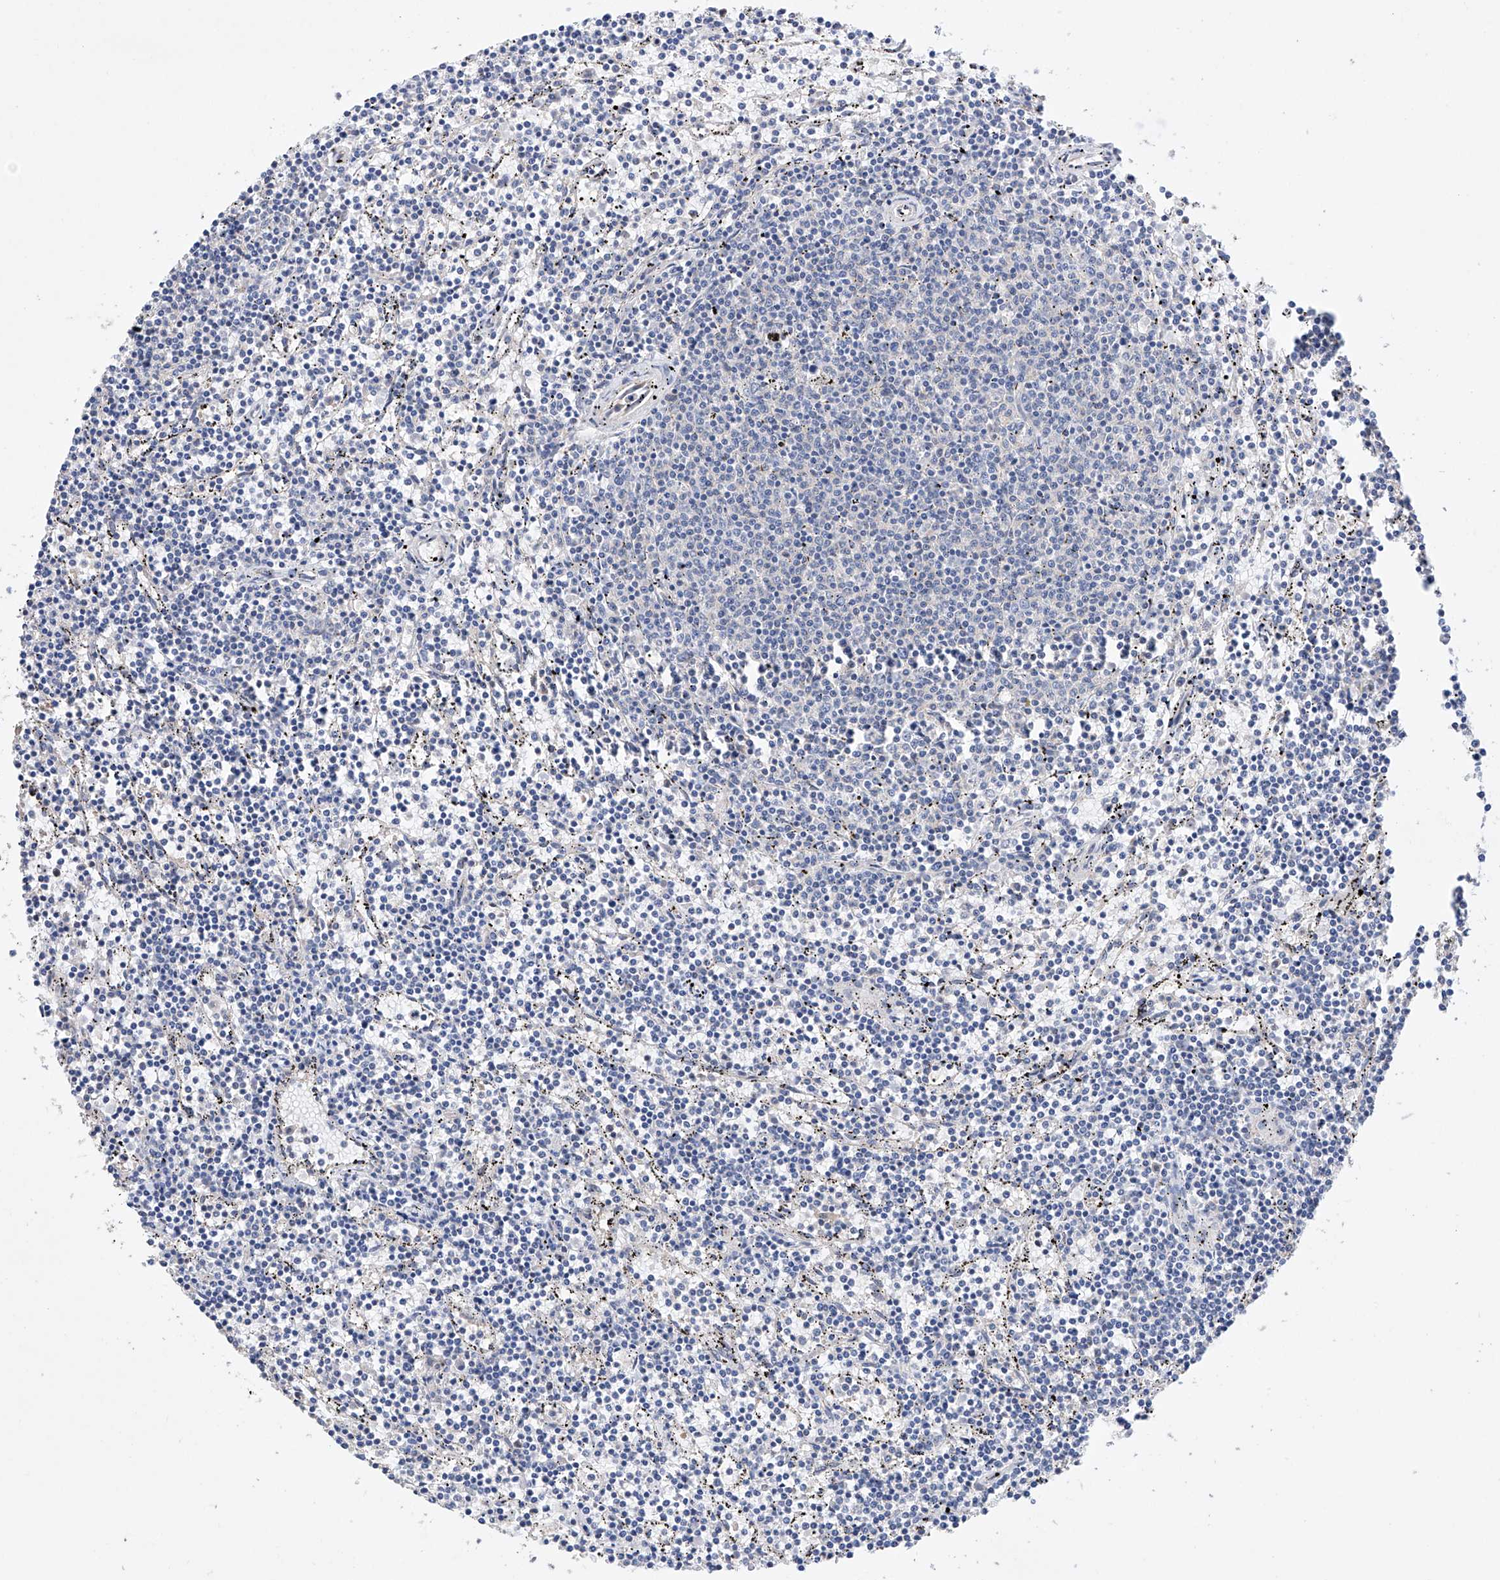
{"staining": {"intensity": "negative", "quantity": "none", "location": "none"}, "tissue": "lymphoma", "cell_type": "Tumor cells", "image_type": "cancer", "snomed": [{"axis": "morphology", "description": "Malignant lymphoma, non-Hodgkin's type, Low grade"}, {"axis": "topography", "description": "Spleen"}], "caption": "This is an immunohistochemistry (IHC) micrograph of human malignant lymphoma, non-Hodgkin's type (low-grade). There is no staining in tumor cells.", "gene": "AFG1L", "patient": {"sex": "female", "age": 50}}